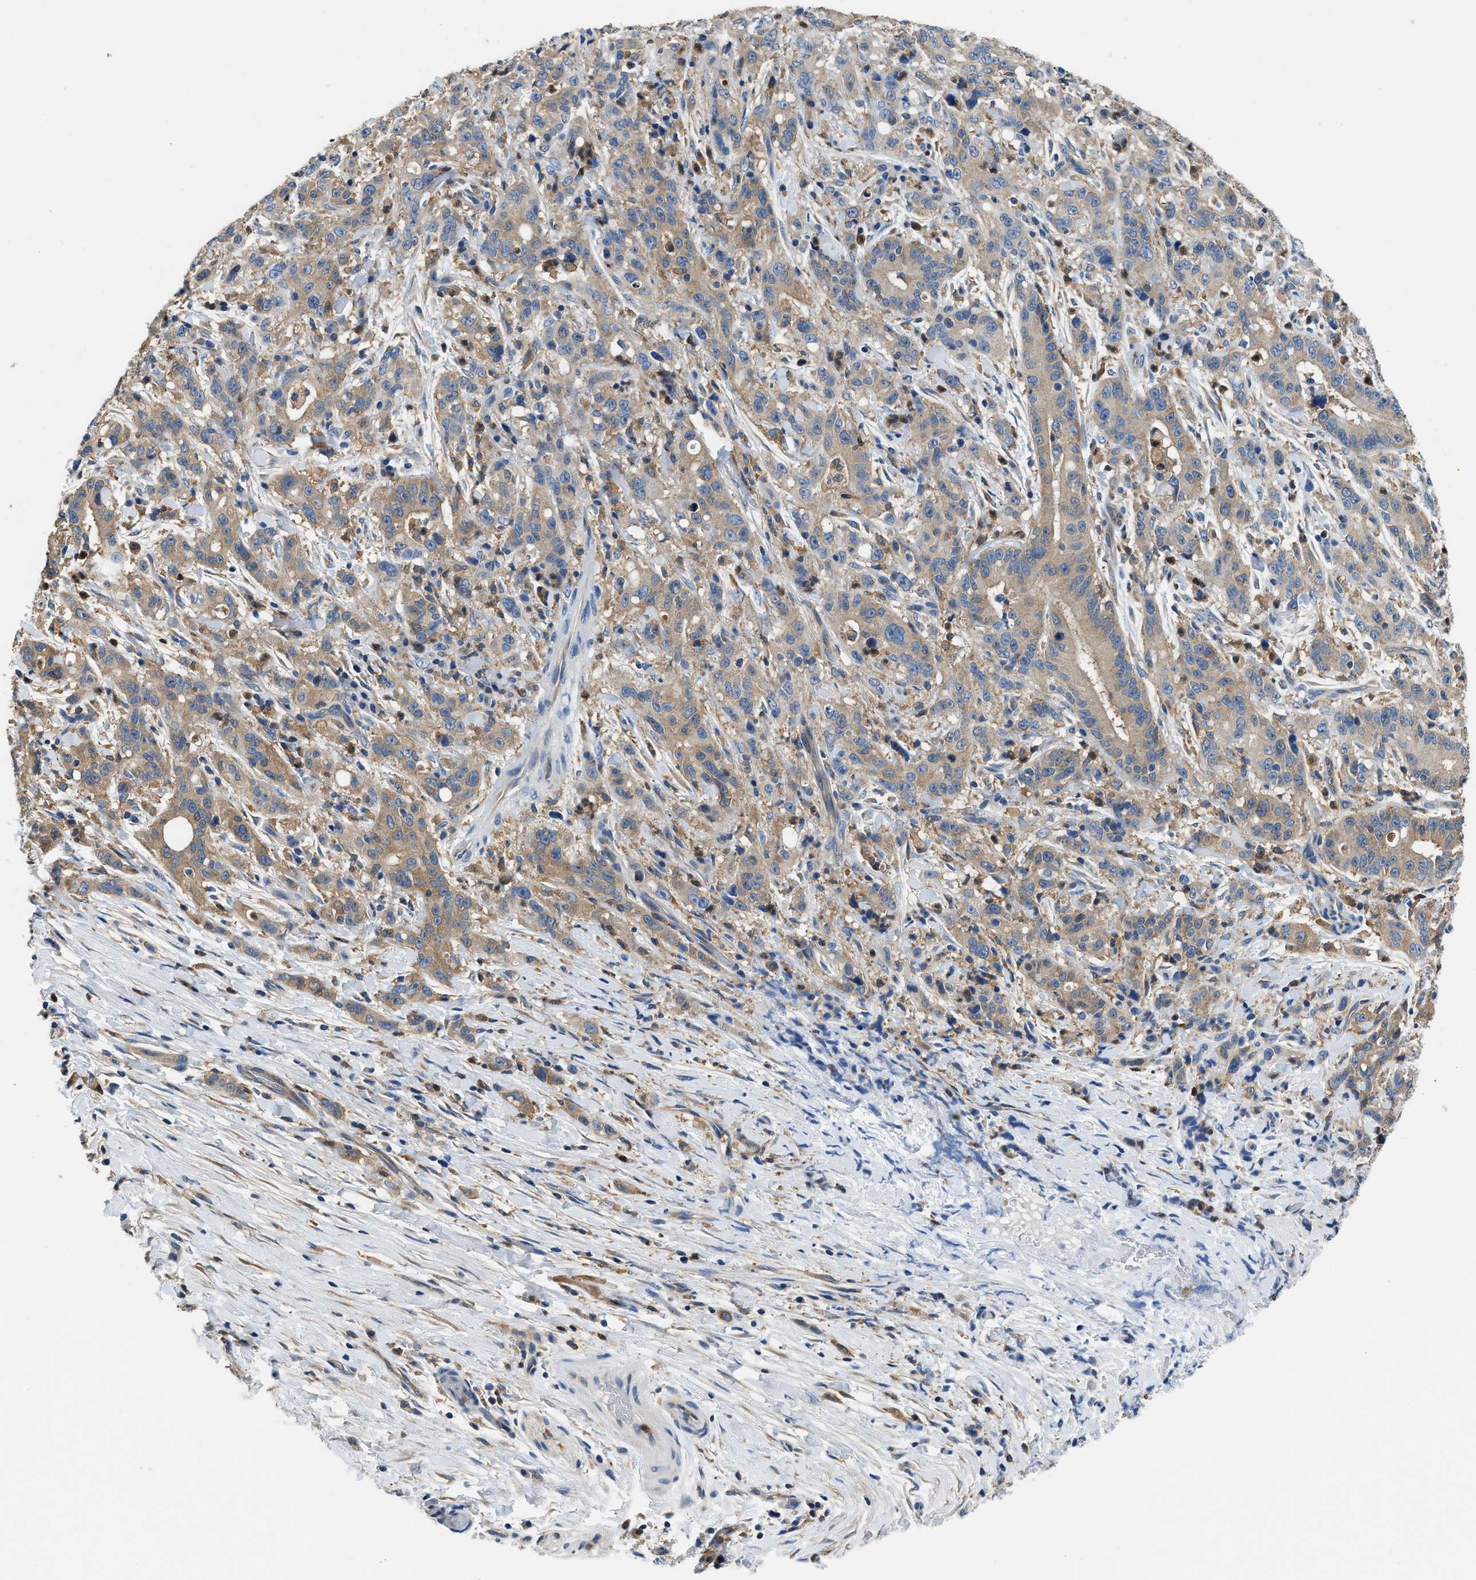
{"staining": {"intensity": "weak", "quantity": ">75%", "location": "cytoplasmic/membranous"}, "tissue": "liver cancer", "cell_type": "Tumor cells", "image_type": "cancer", "snomed": [{"axis": "morphology", "description": "Cholangiocarcinoma"}, {"axis": "topography", "description": "Liver"}], "caption": "Human liver cancer (cholangiocarcinoma) stained for a protein (brown) demonstrates weak cytoplasmic/membranous positive staining in about >75% of tumor cells.", "gene": "PKM", "patient": {"sex": "female", "age": 38}}